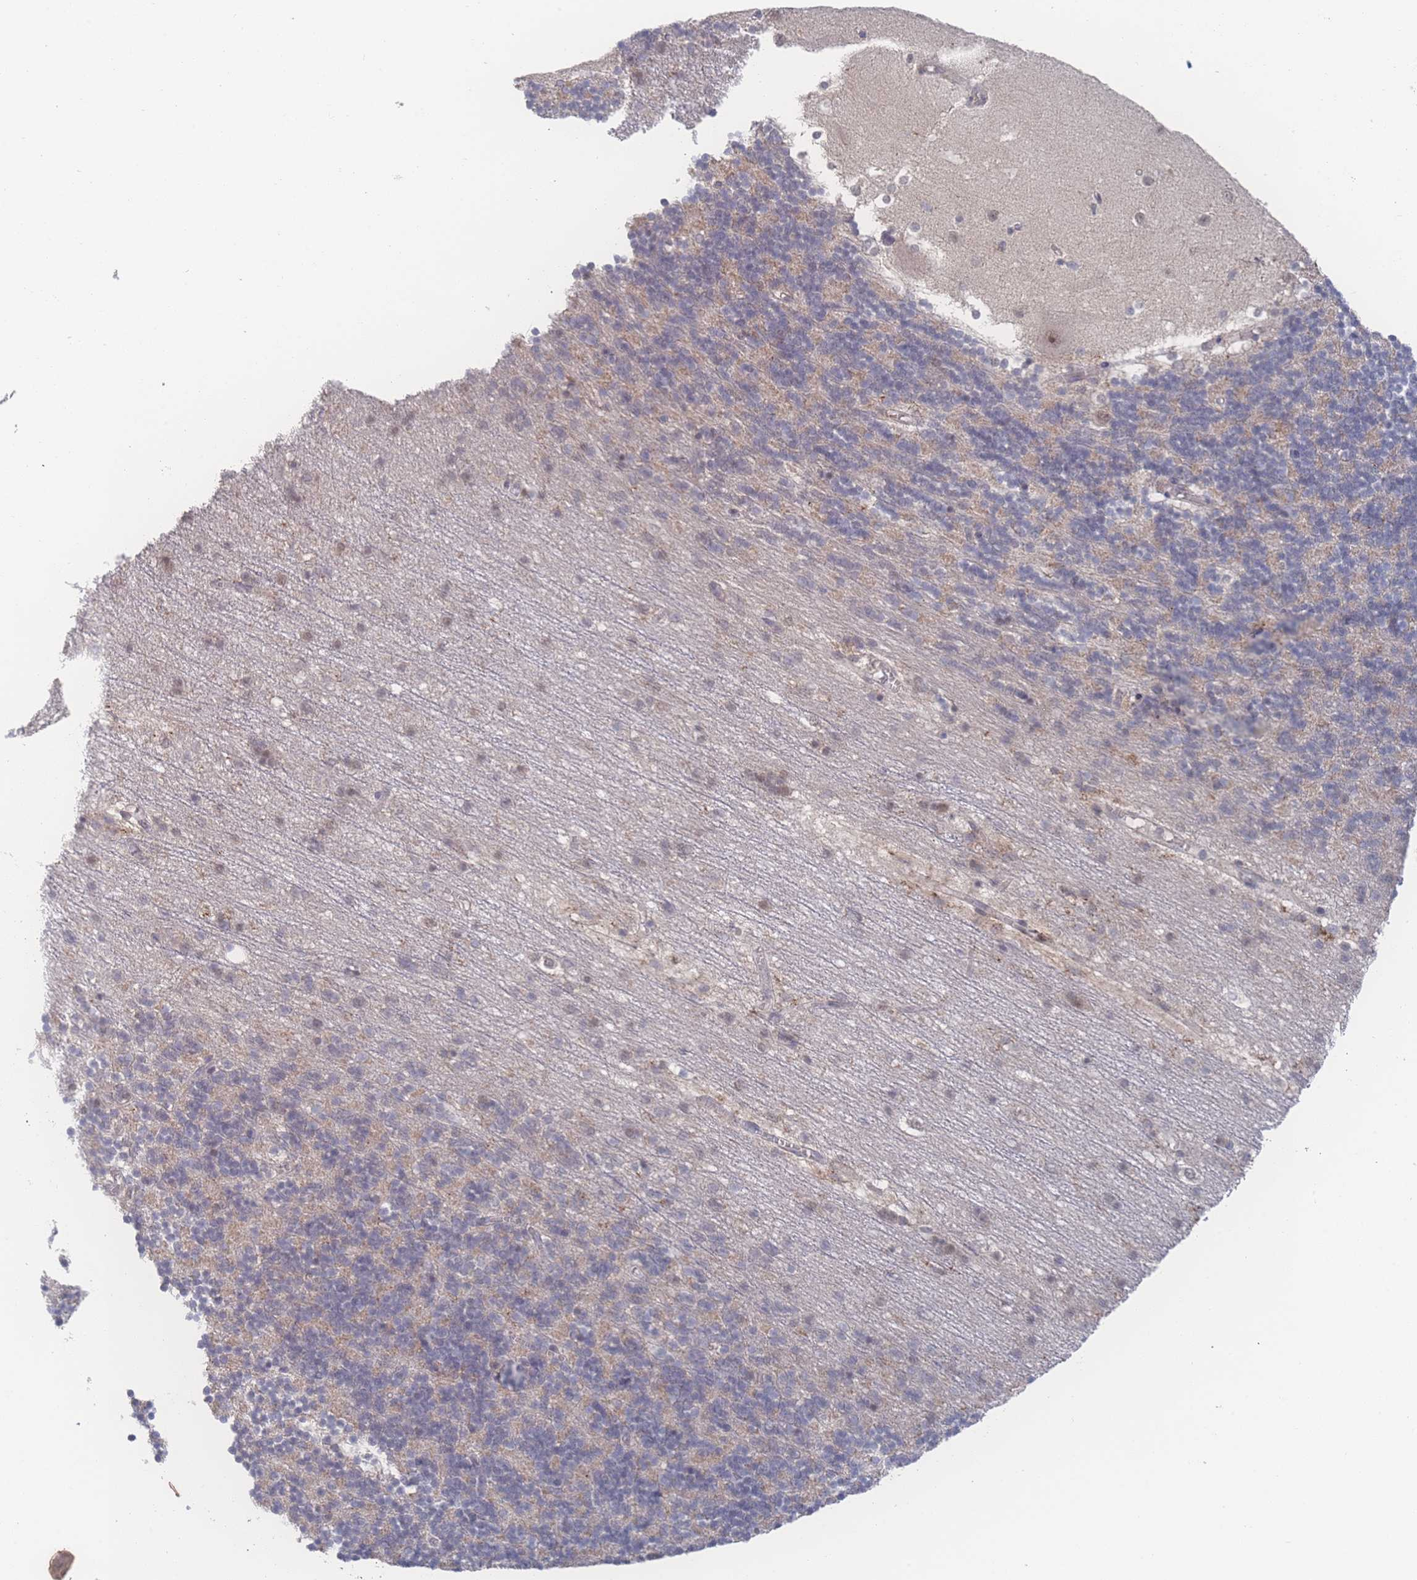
{"staining": {"intensity": "negative", "quantity": "none", "location": "none"}, "tissue": "cerebellum", "cell_type": "Cells in granular layer", "image_type": "normal", "snomed": [{"axis": "morphology", "description": "Normal tissue, NOS"}, {"axis": "topography", "description": "Cerebellum"}], "caption": "Cells in granular layer show no significant staining in normal cerebellum. (Brightfield microscopy of DAB (3,3'-diaminobenzidine) immunohistochemistry at high magnification).", "gene": "NBEAL1", "patient": {"sex": "male", "age": 54}}